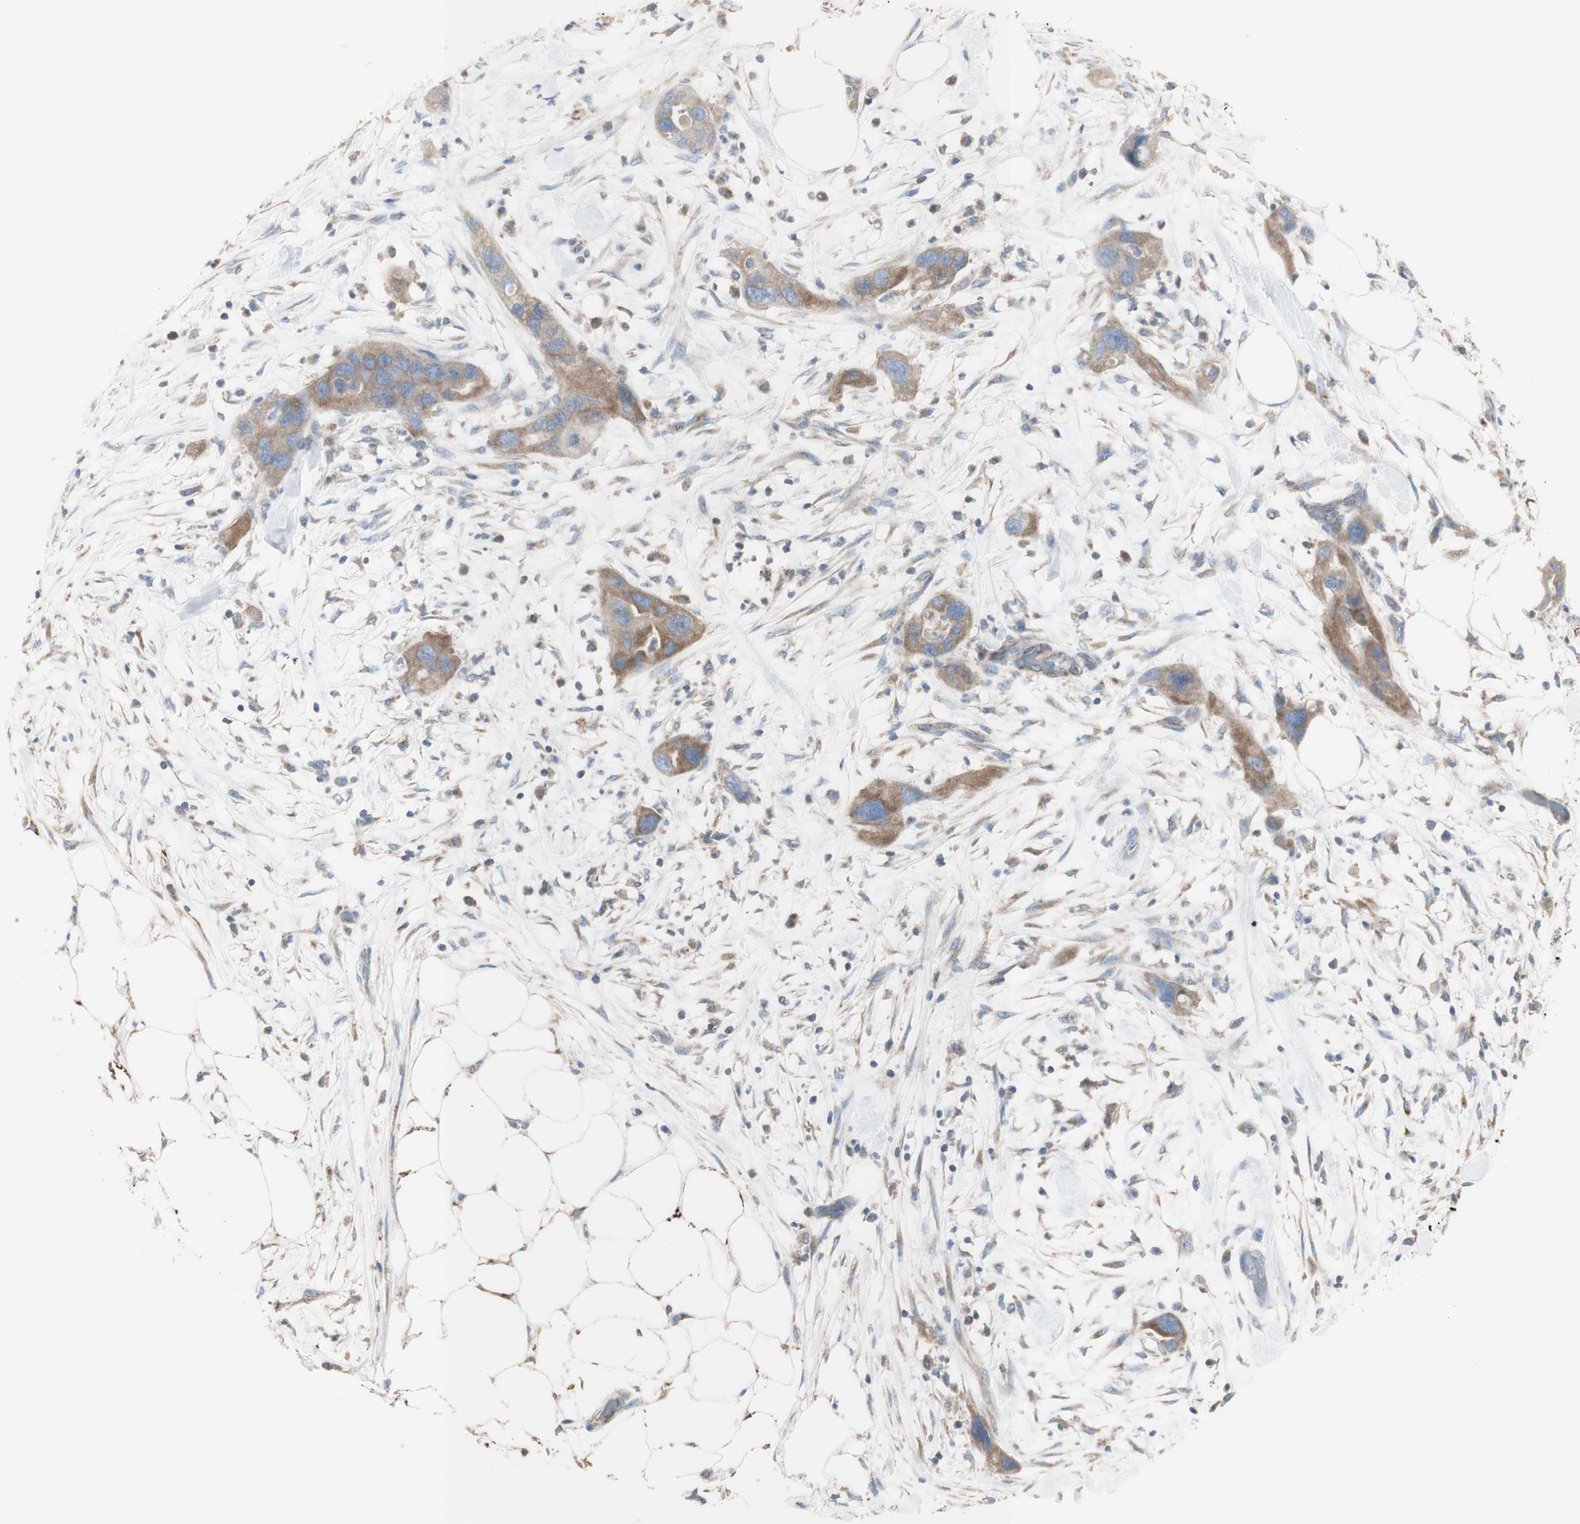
{"staining": {"intensity": "moderate", "quantity": "<25%", "location": "cytoplasmic/membranous"}, "tissue": "pancreatic cancer", "cell_type": "Tumor cells", "image_type": "cancer", "snomed": [{"axis": "morphology", "description": "Adenocarcinoma, NOS"}, {"axis": "topography", "description": "Pancreas"}], "caption": "Immunohistochemistry (IHC) staining of pancreatic cancer, which reveals low levels of moderate cytoplasmic/membranous expression in about <25% of tumor cells indicating moderate cytoplasmic/membranous protein staining. The staining was performed using DAB (brown) for protein detection and nuclei were counterstained in hematoxylin (blue).", "gene": "C3orf52", "patient": {"sex": "female", "age": 71}}